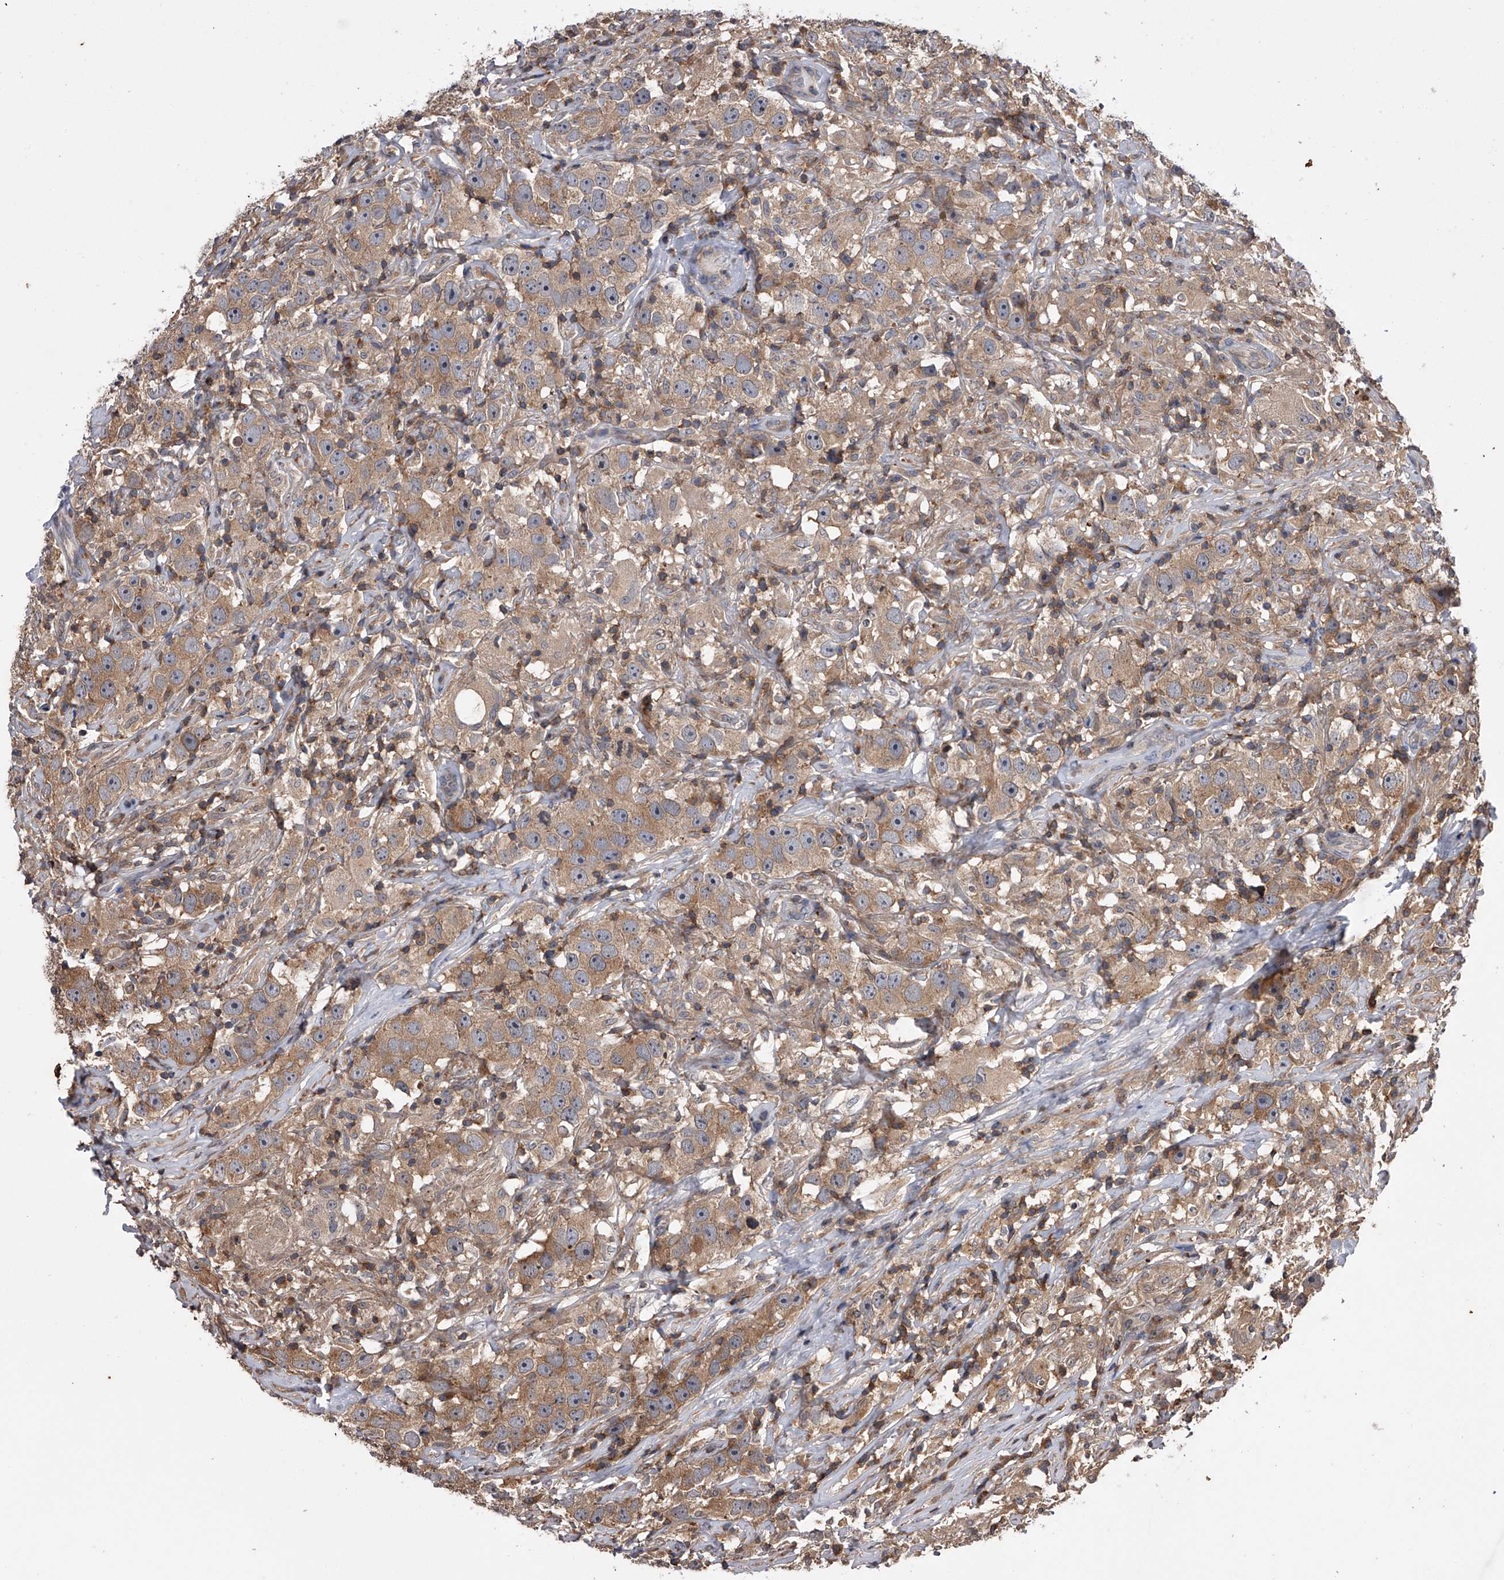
{"staining": {"intensity": "weak", "quantity": ">75%", "location": "cytoplasmic/membranous"}, "tissue": "testis cancer", "cell_type": "Tumor cells", "image_type": "cancer", "snomed": [{"axis": "morphology", "description": "Seminoma, NOS"}, {"axis": "topography", "description": "Testis"}], "caption": "There is low levels of weak cytoplasmic/membranous staining in tumor cells of testis cancer (seminoma), as demonstrated by immunohistochemical staining (brown color).", "gene": "PAN3", "patient": {"sex": "male", "age": 49}}